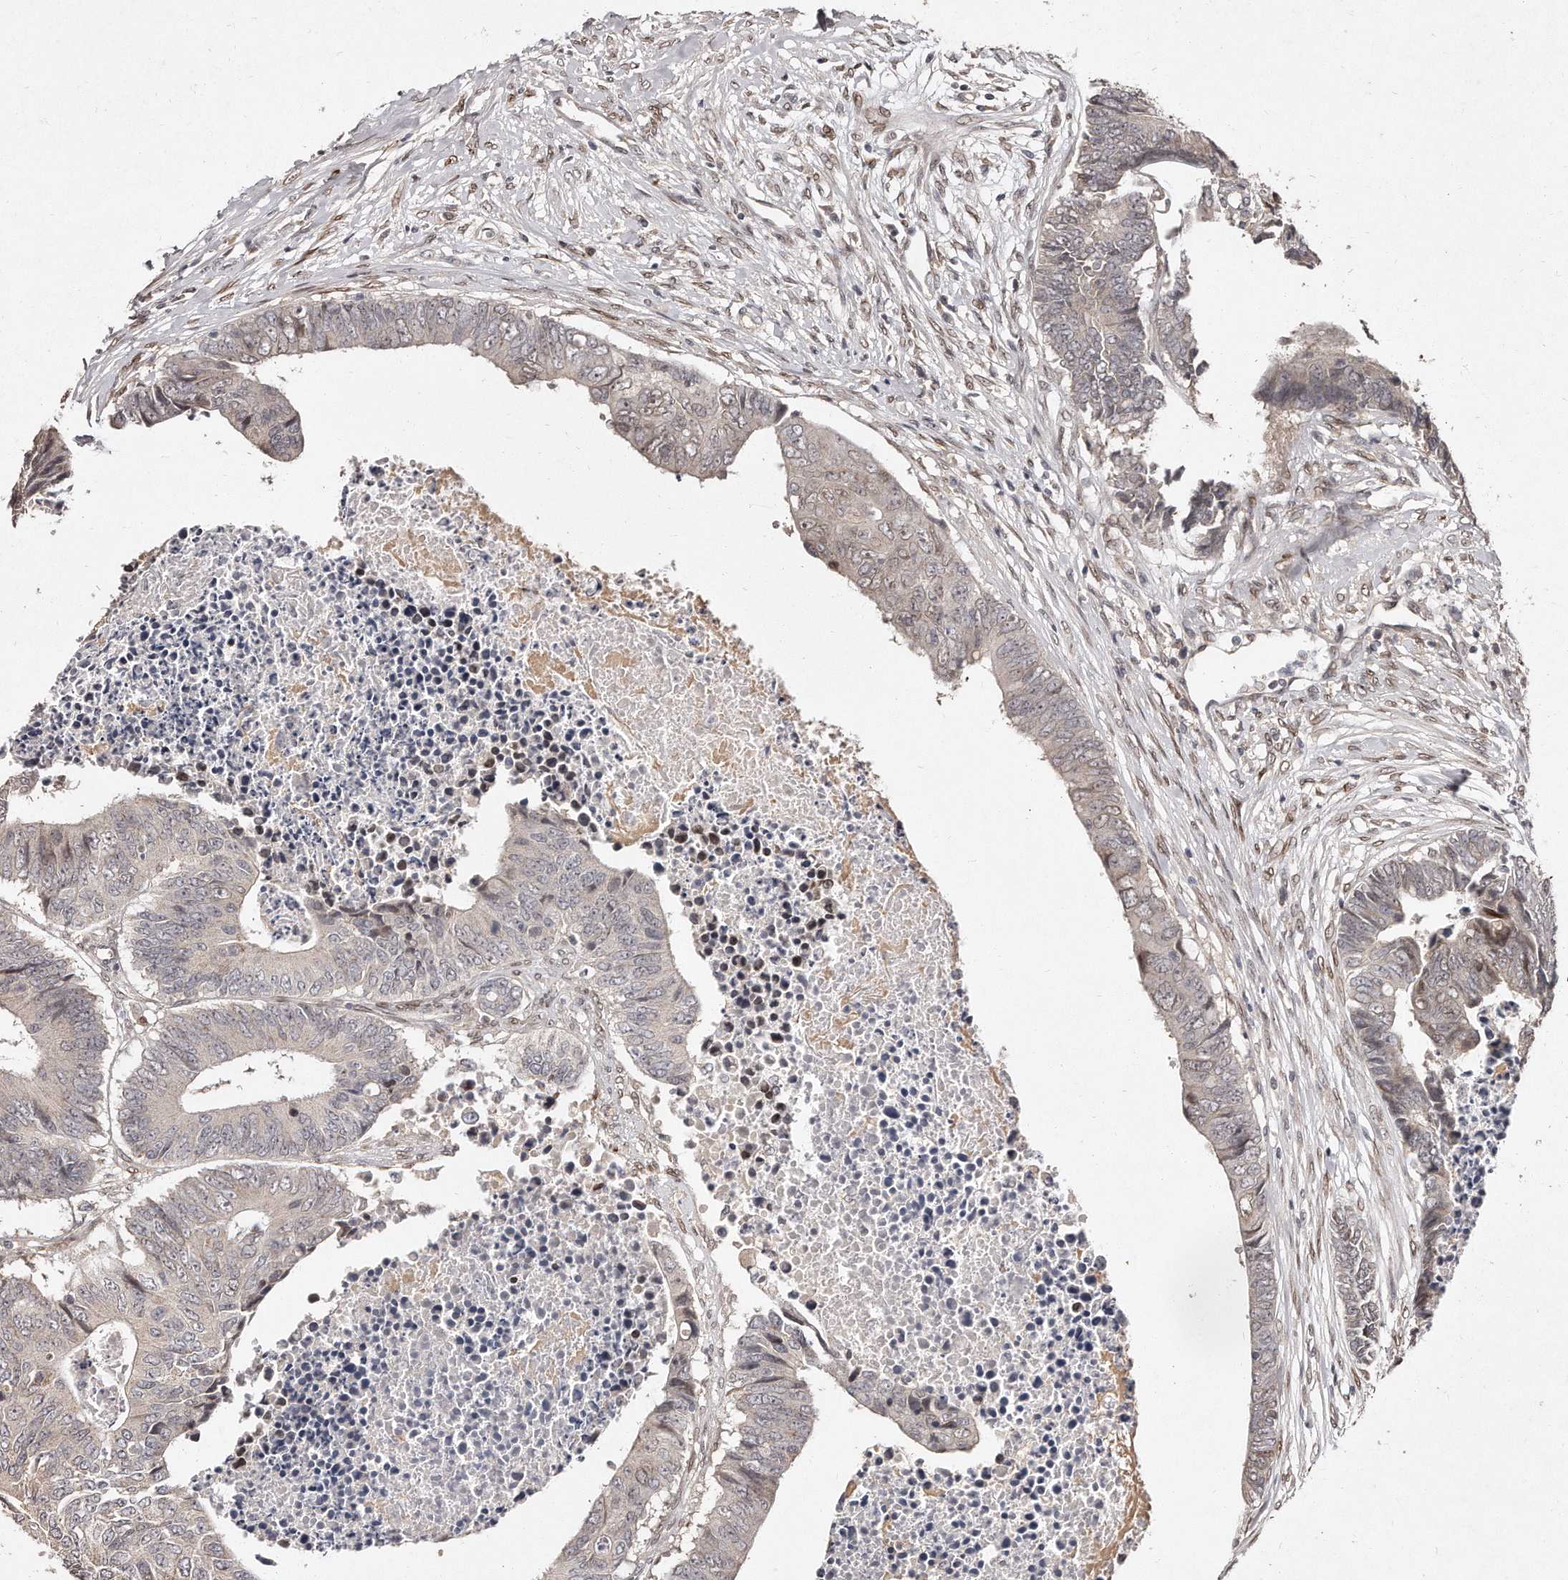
{"staining": {"intensity": "negative", "quantity": "none", "location": "none"}, "tissue": "colorectal cancer", "cell_type": "Tumor cells", "image_type": "cancer", "snomed": [{"axis": "morphology", "description": "Adenocarcinoma, NOS"}, {"axis": "topography", "description": "Rectum"}], "caption": "Image shows no significant protein expression in tumor cells of colorectal cancer.", "gene": "HASPIN", "patient": {"sex": "male", "age": 84}}